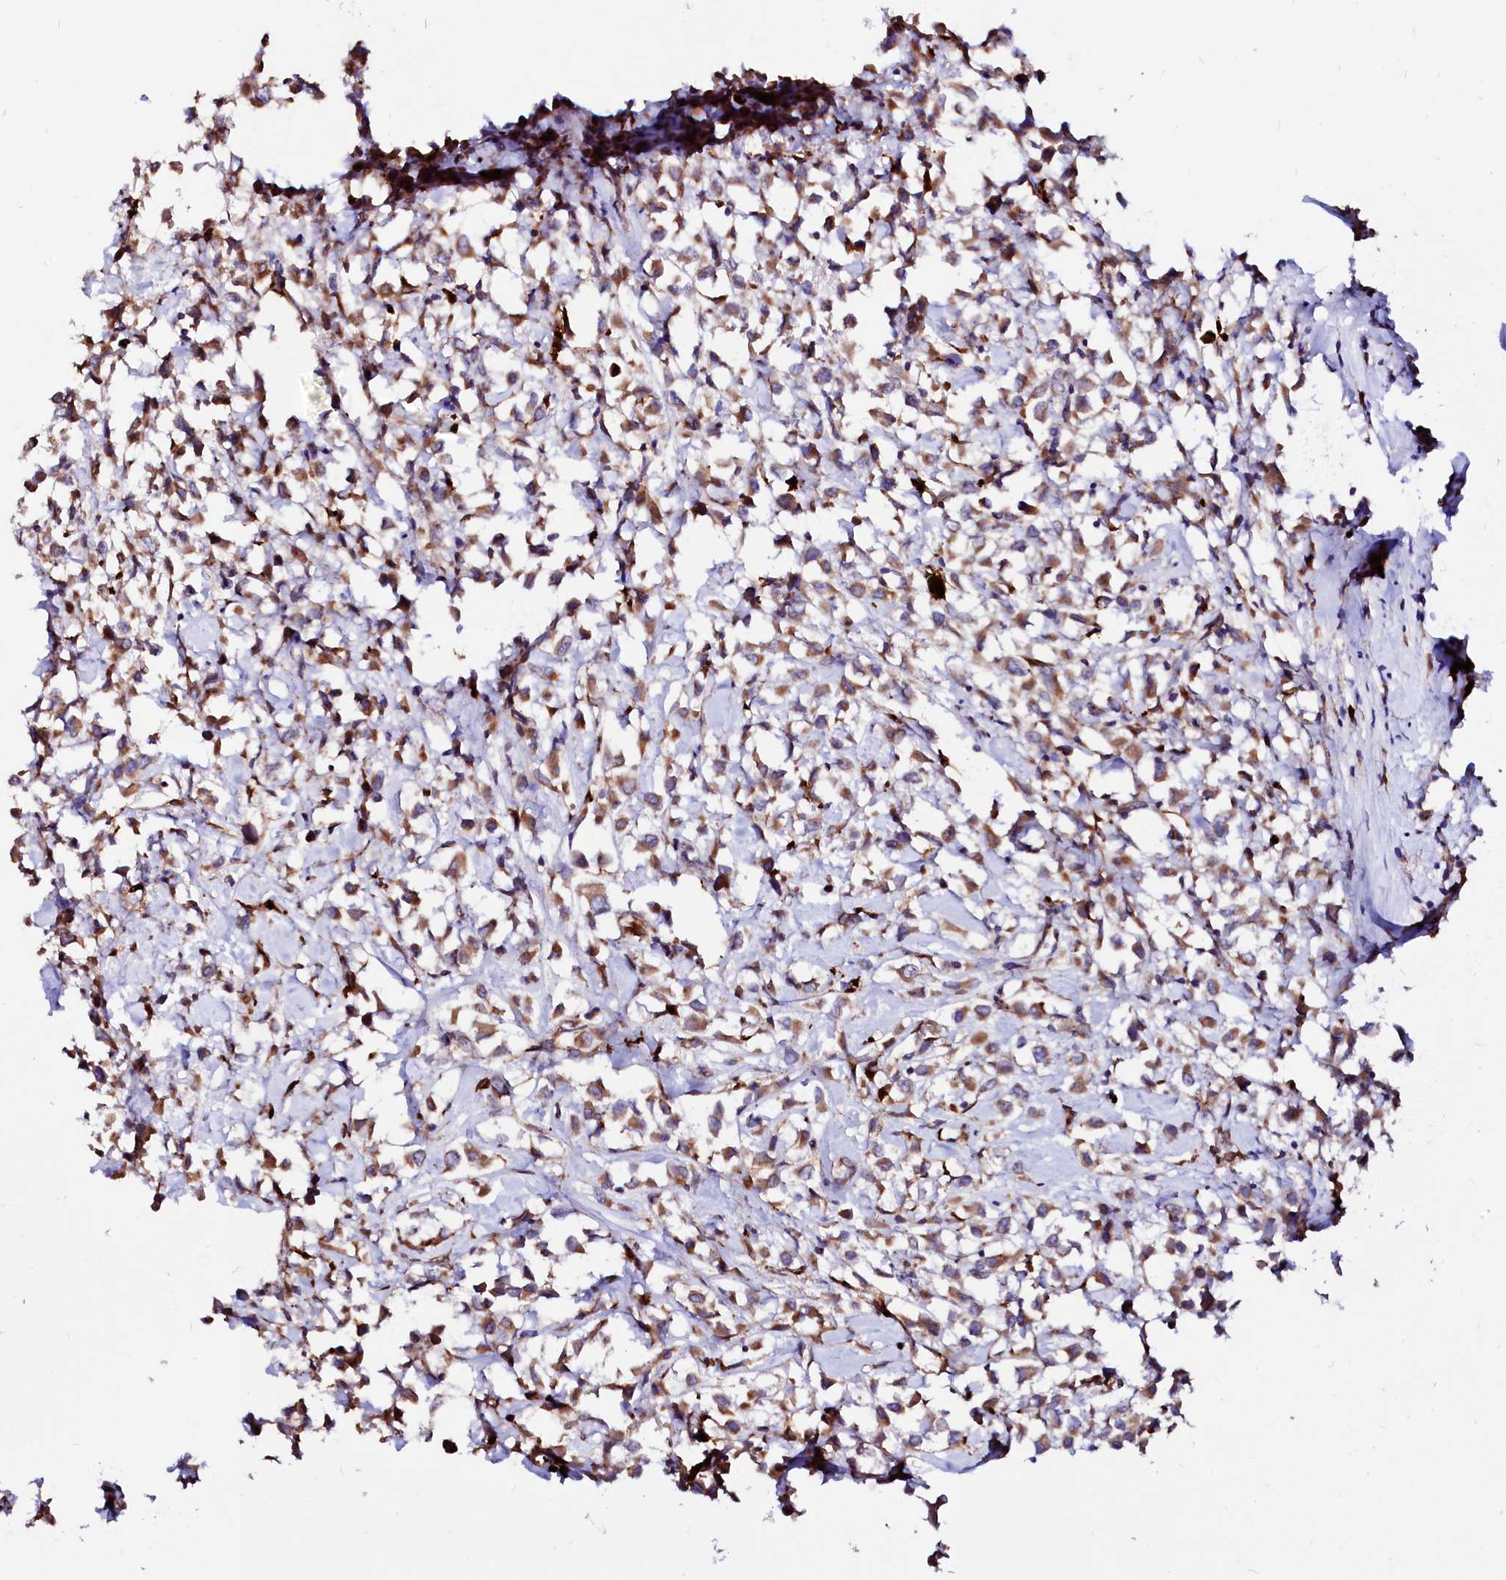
{"staining": {"intensity": "strong", "quantity": ">75%", "location": "cytoplasmic/membranous"}, "tissue": "breast cancer", "cell_type": "Tumor cells", "image_type": "cancer", "snomed": [{"axis": "morphology", "description": "Duct carcinoma"}, {"axis": "topography", "description": "Breast"}], "caption": "About >75% of tumor cells in breast intraductal carcinoma show strong cytoplasmic/membranous protein expression as visualized by brown immunohistochemical staining.", "gene": "LMAN1", "patient": {"sex": "female", "age": 87}}